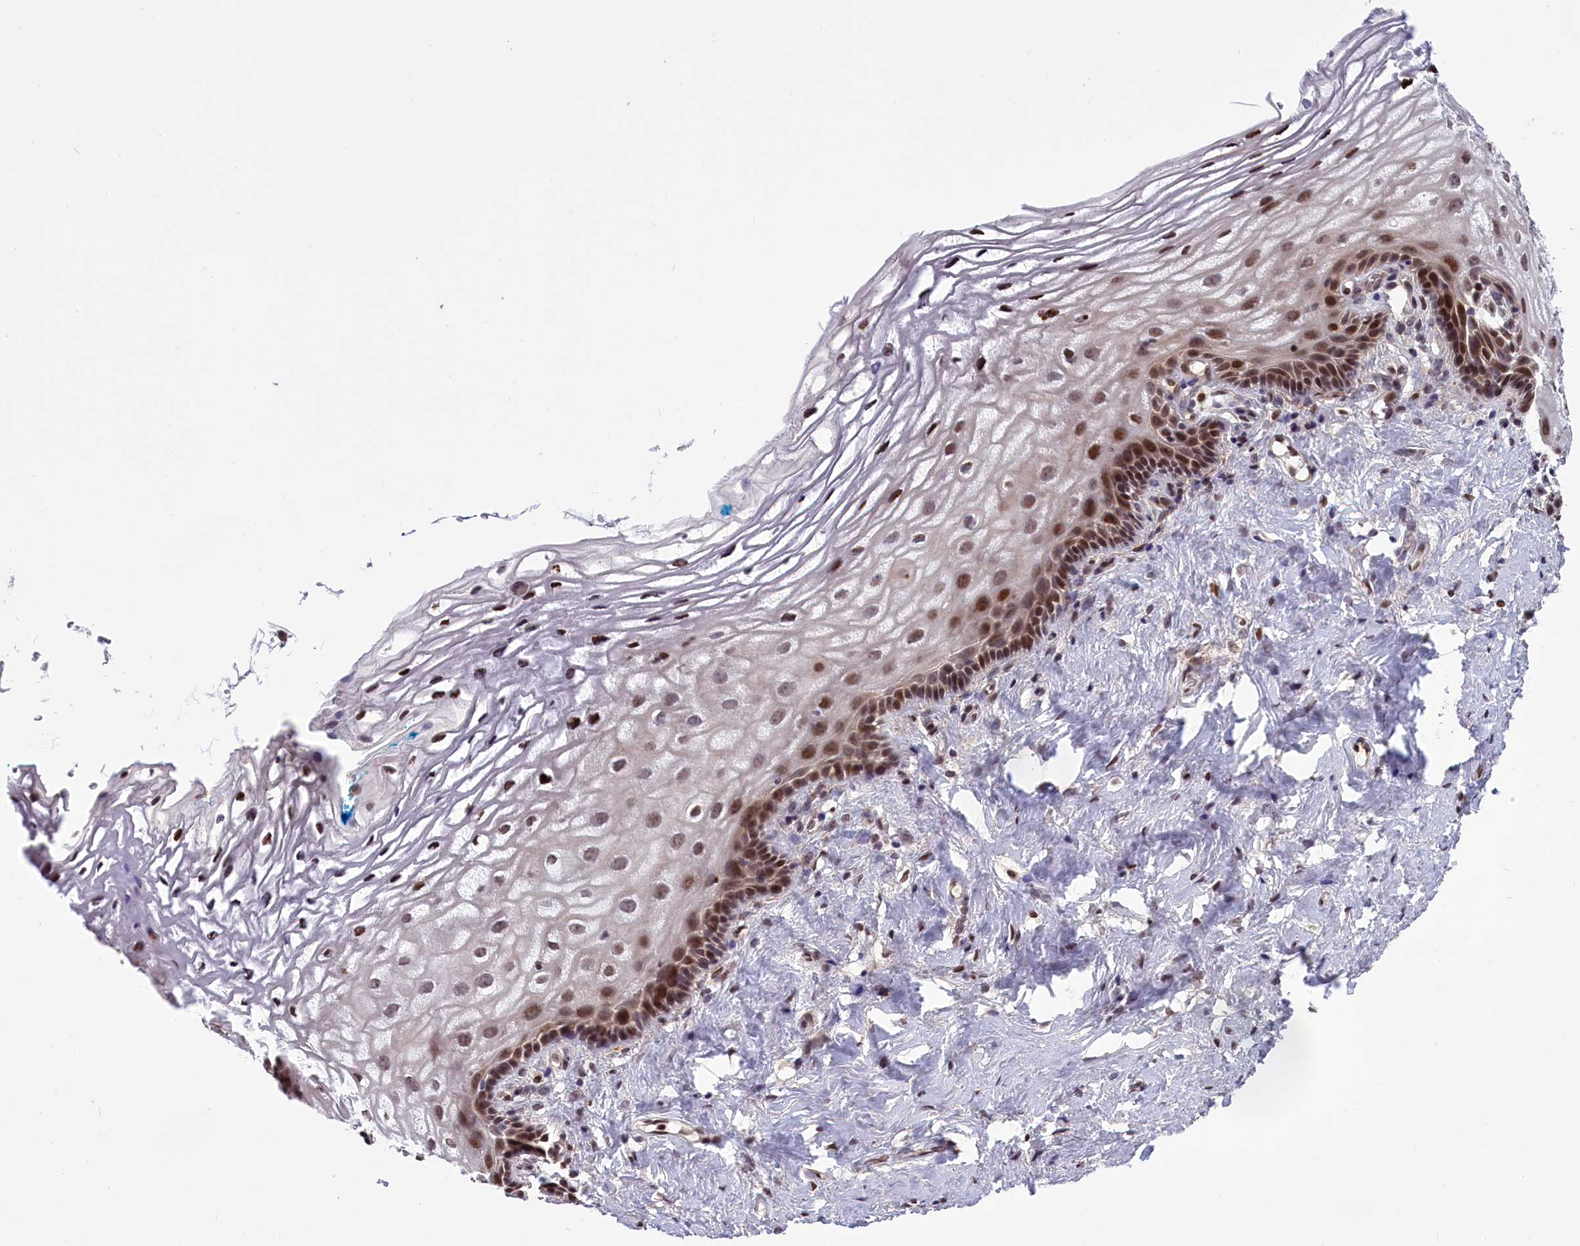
{"staining": {"intensity": "moderate", "quantity": ">75%", "location": "nuclear"}, "tissue": "vagina", "cell_type": "Squamous epithelial cells", "image_type": "normal", "snomed": [{"axis": "morphology", "description": "Normal tissue, NOS"}, {"axis": "morphology", "description": "Adenocarcinoma, NOS"}, {"axis": "topography", "description": "Rectum"}, {"axis": "topography", "description": "Vagina"}], "caption": "A high-resolution histopathology image shows immunohistochemistry staining of normal vagina, which shows moderate nuclear staining in approximately >75% of squamous epithelial cells. Using DAB (brown) and hematoxylin (blue) stains, captured at high magnification using brightfield microscopy.", "gene": "RELB", "patient": {"sex": "female", "age": 71}}